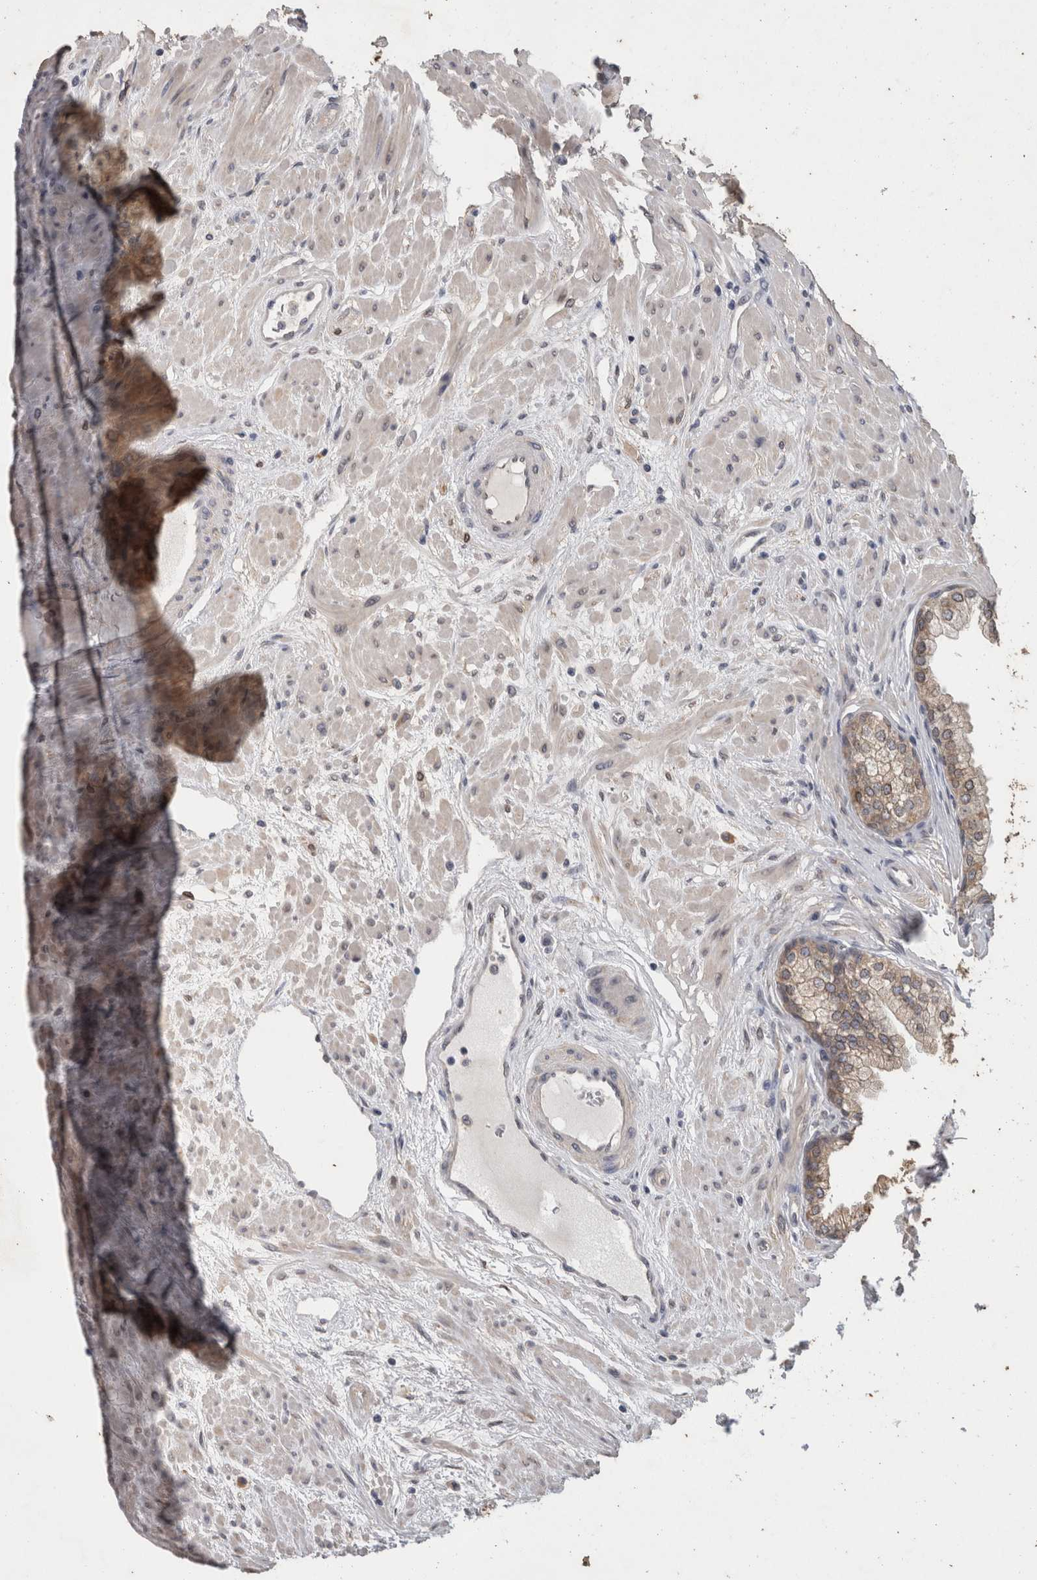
{"staining": {"intensity": "moderate", "quantity": ">75%", "location": "cytoplasmic/membranous,nuclear"}, "tissue": "prostate", "cell_type": "Glandular cells", "image_type": "normal", "snomed": [{"axis": "morphology", "description": "Normal tissue, NOS"}, {"axis": "morphology", "description": "Urothelial carcinoma, Low grade"}, {"axis": "topography", "description": "Urinary bladder"}, {"axis": "topography", "description": "Prostate"}], "caption": "This micrograph reveals immunohistochemistry (IHC) staining of benign human prostate, with medium moderate cytoplasmic/membranous,nuclear positivity in about >75% of glandular cells.", "gene": "FHOD3", "patient": {"sex": "male", "age": 60}}